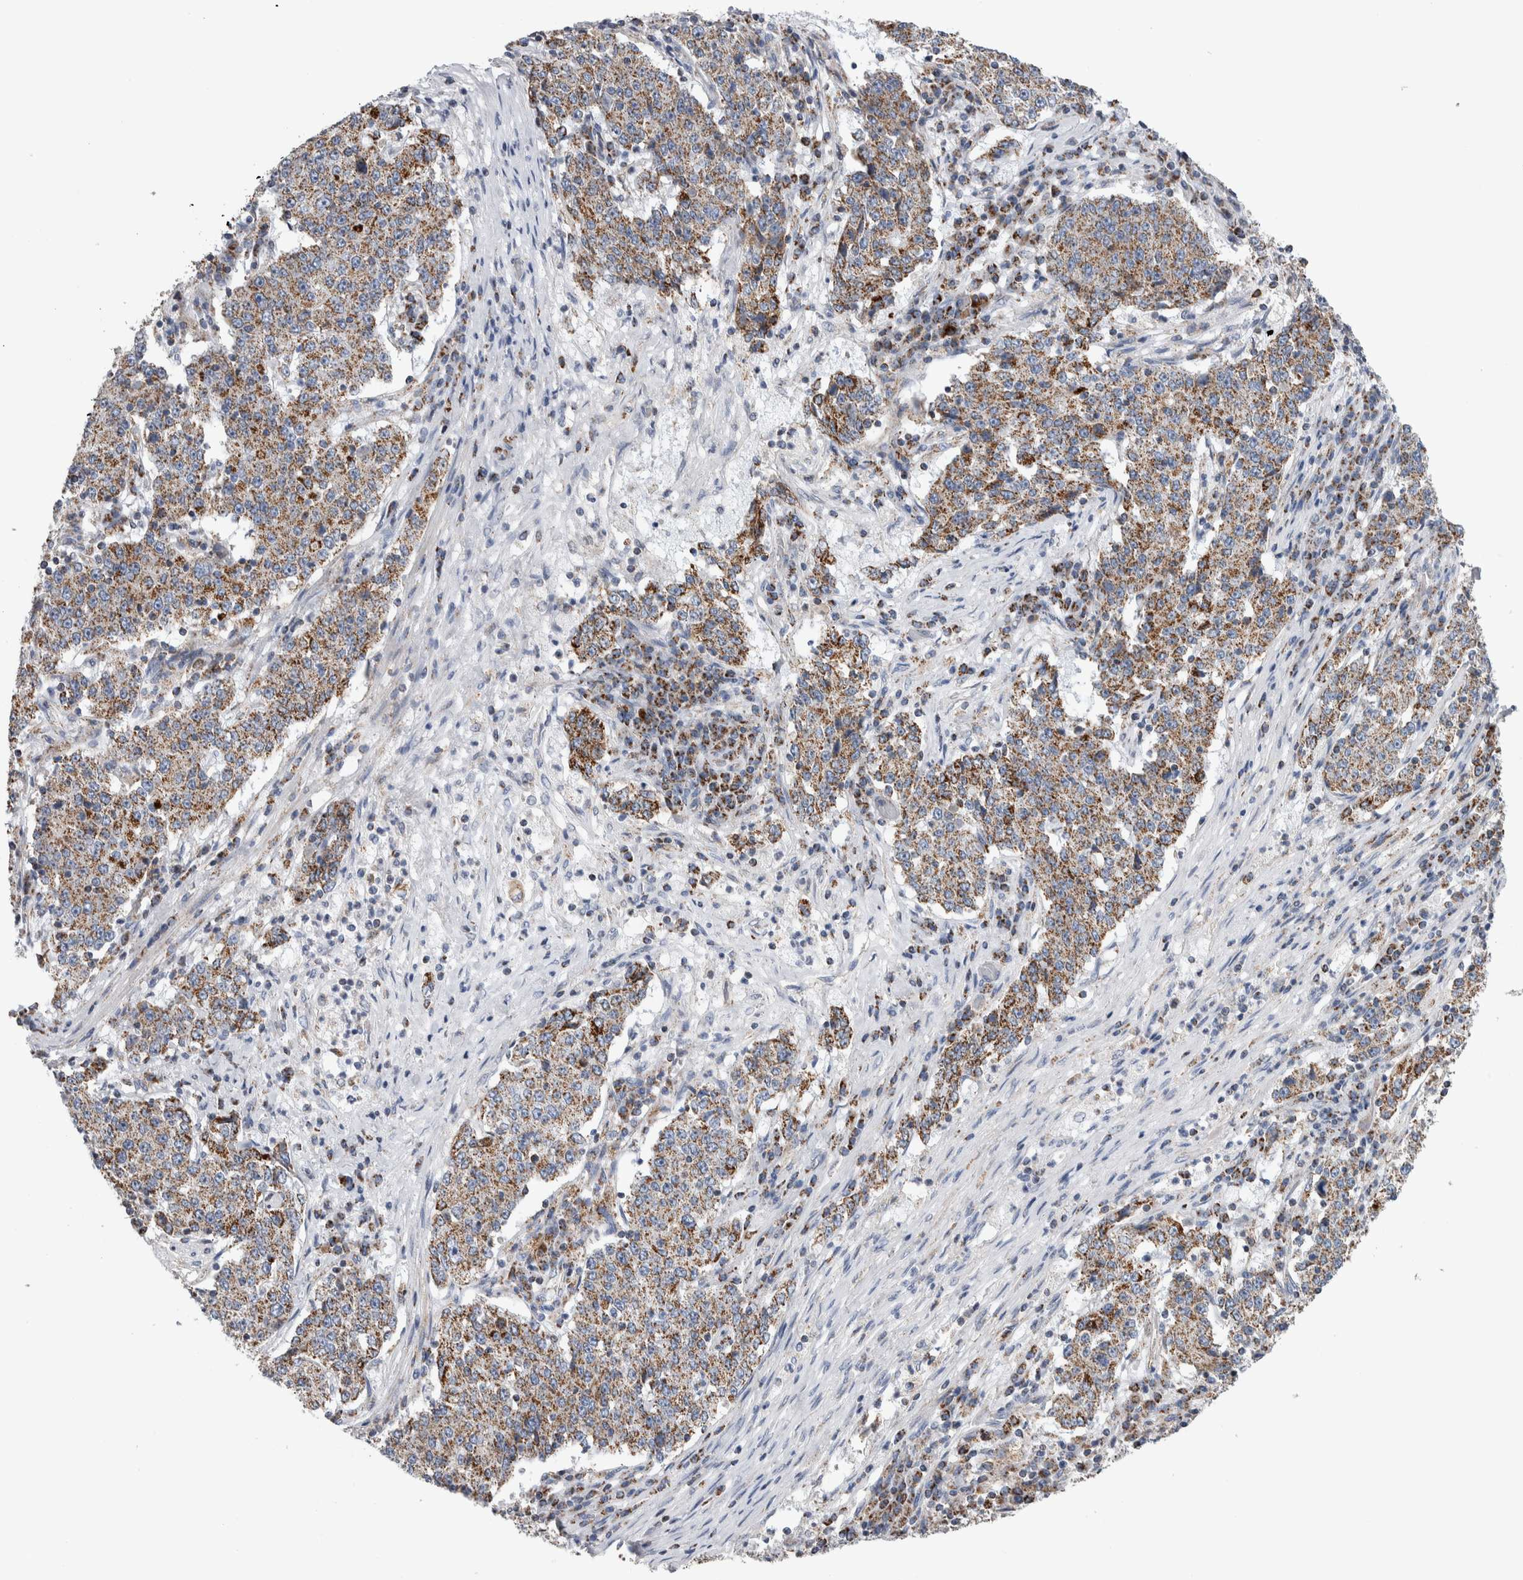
{"staining": {"intensity": "moderate", "quantity": ">75%", "location": "cytoplasmic/membranous"}, "tissue": "stomach cancer", "cell_type": "Tumor cells", "image_type": "cancer", "snomed": [{"axis": "morphology", "description": "Adenocarcinoma, NOS"}, {"axis": "topography", "description": "Stomach"}], "caption": "The micrograph reveals immunohistochemical staining of adenocarcinoma (stomach). There is moderate cytoplasmic/membranous staining is present in about >75% of tumor cells. The staining was performed using DAB (3,3'-diaminobenzidine), with brown indicating positive protein expression. Nuclei are stained blue with hematoxylin.", "gene": "ETFA", "patient": {"sex": "male", "age": 59}}